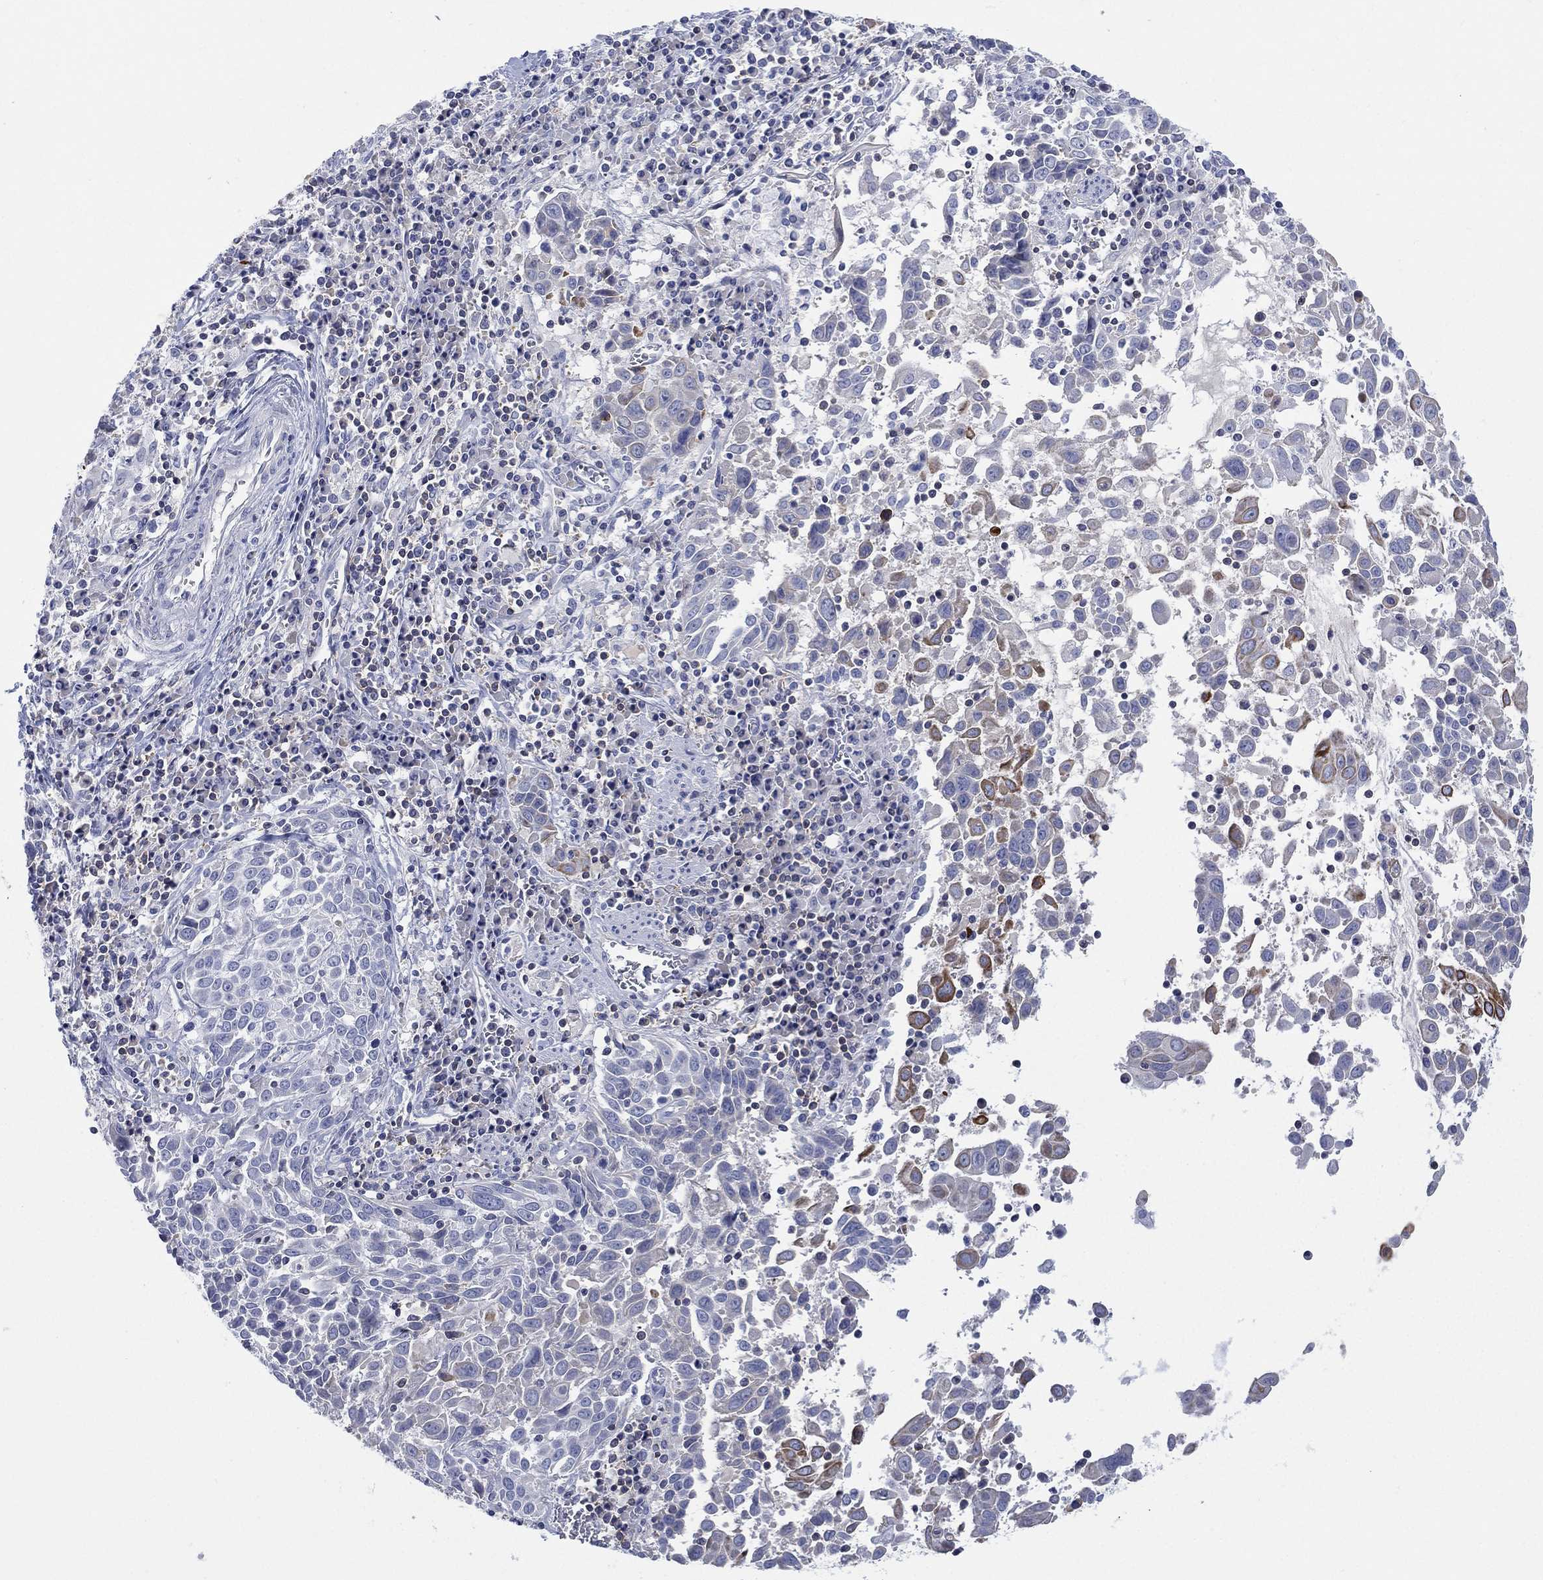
{"staining": {"intensity": "negative", "quantity": "none", "location": "none"}, "tissue": "lung cancer", "cell_type": "Tumor cells", "image_type": "cancer", "snomed": [{"axis": "morphology", "description": "Squamous cell carcinoma, NOS"}, {"axis": "topography", "description": "Lung"}], "caption": "There is no significant staining in tumor cells of lung cancer.", "gene": "SEPTIN1", "patient": {"sex": "male", "age": 57}}